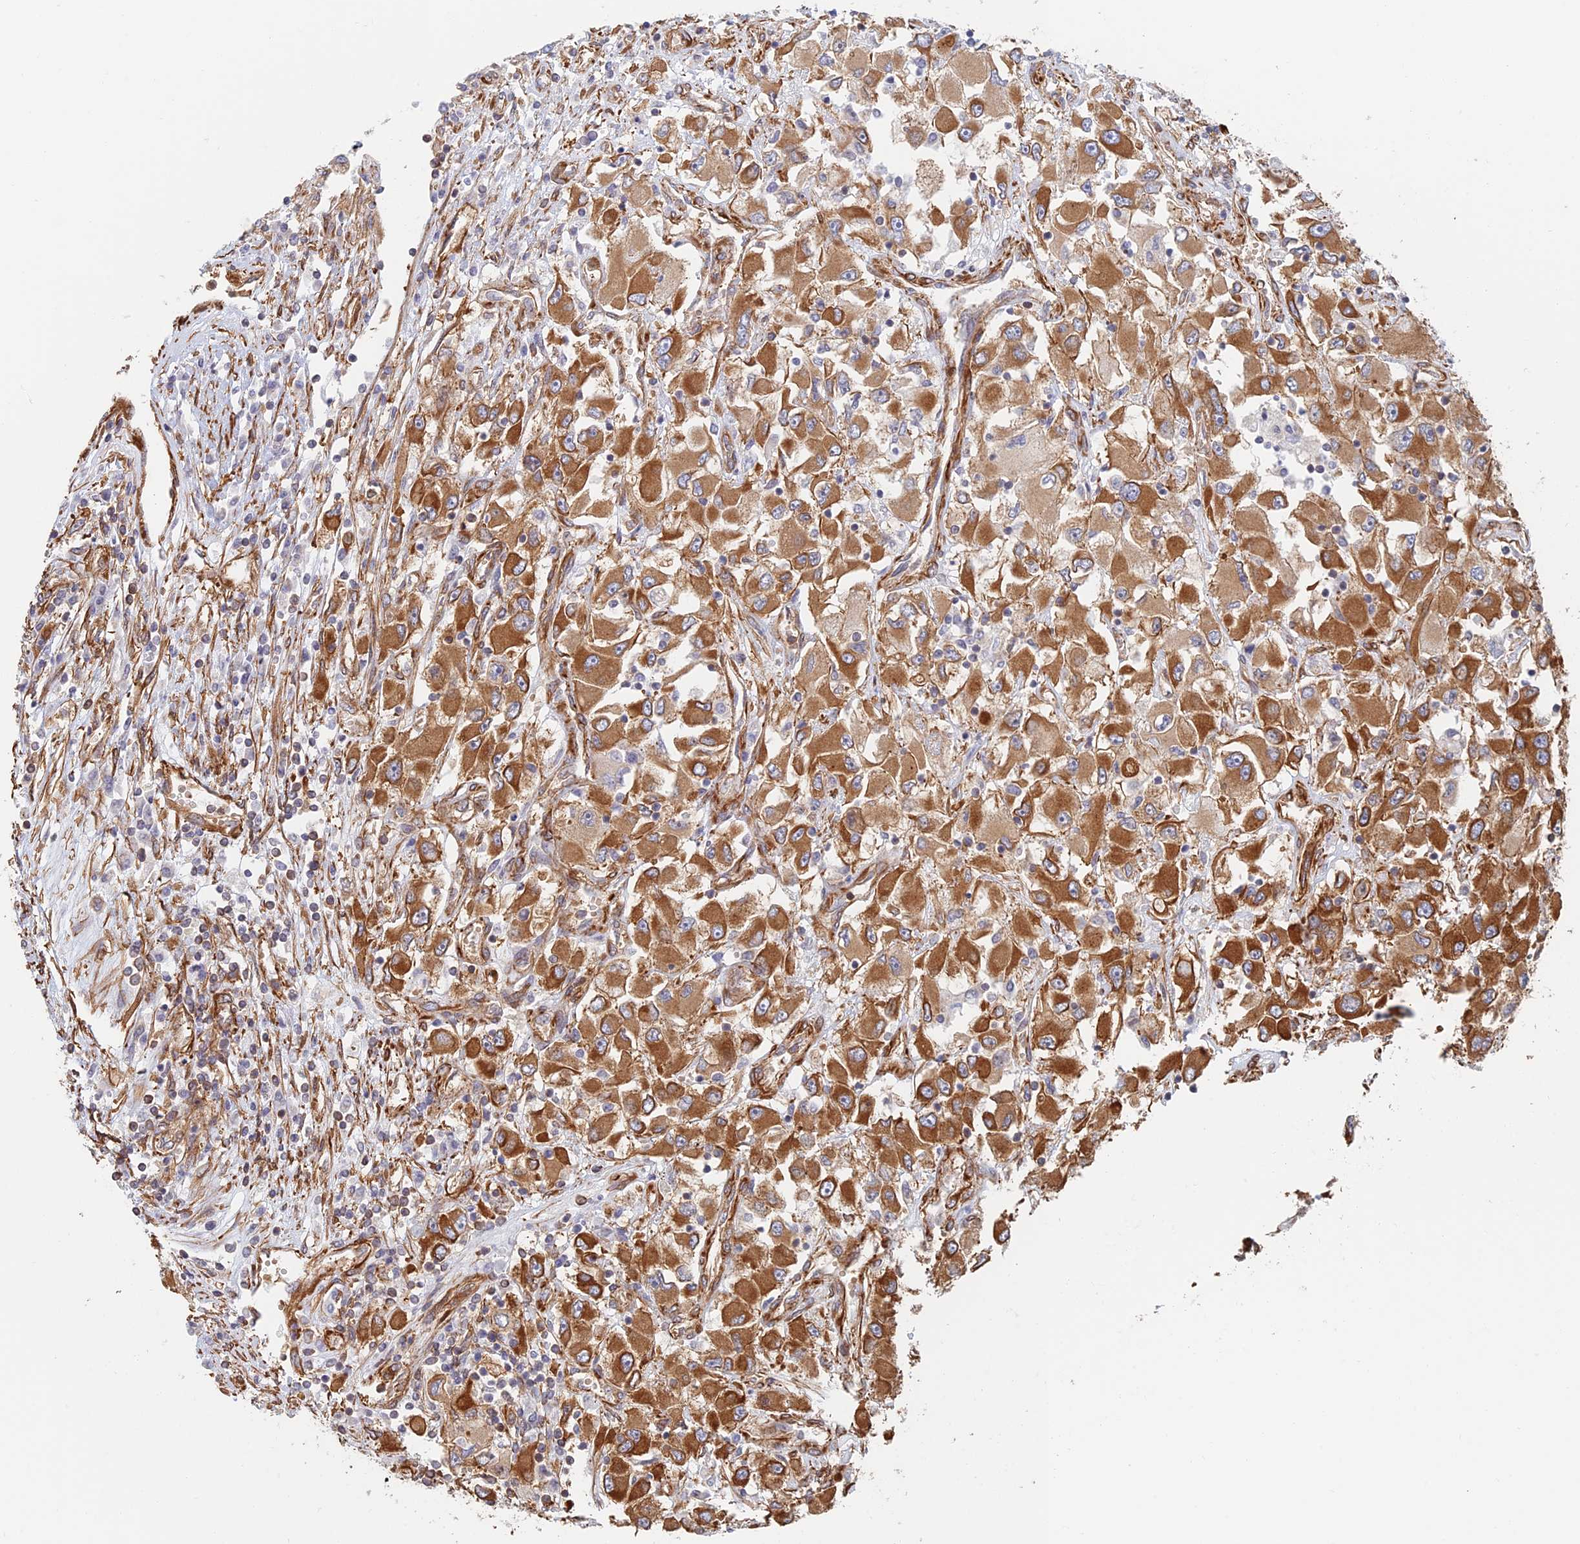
{"staining": {"intensity": "strong", "quantity": ">75%", "location": "cytoplasmic/membranous"}, "tissue": "renal cancer", "cell_type": "Tumor cells", "image_type": "cancer", "snomed": [{"axis": "morphology", "description": "Adenocarcinoma, NOS"}, {"axis": "topography", "description": "Kidney"}], "caption": "Immunohistochemical staining of adenocarcinoma (renal) shows strong cytoplasmic/membranous protein positivity in about >75% of tumor cells.", "gene": "PAK4", "patient": {"sex": "female", "age": 52}}